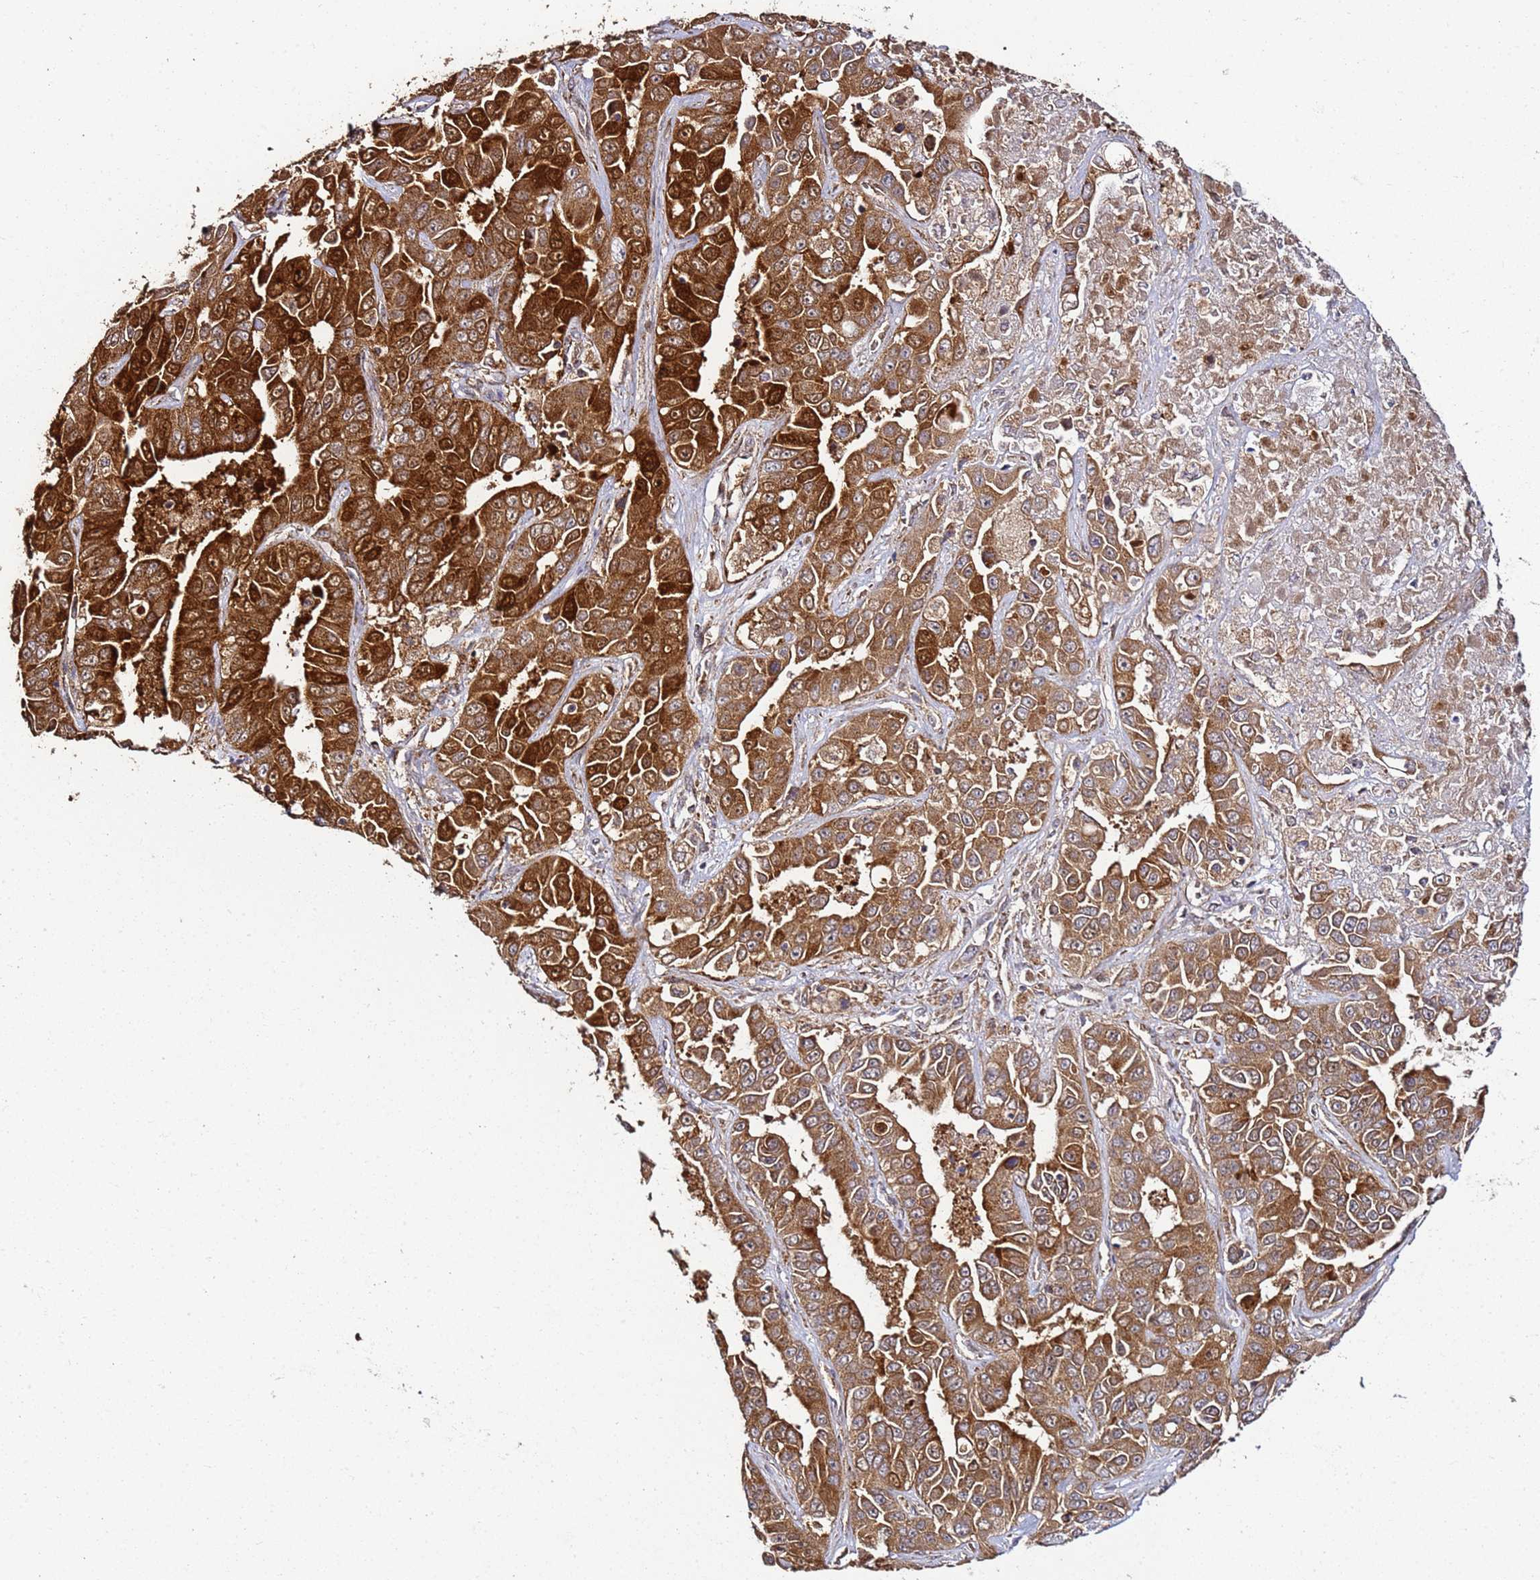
{"staining": {"intensity": "strong", "quantity": ">75%", "location": "cytoplasmic/membranous"}, "tissue": "liver cancer", "cell_type": "Tumor cells", "image_type": "cancer", "snomed": [{"axis": "morphology", "description": "Cholangiocarcinoma"}, {"axis": "topography", "description": "Liver"}], "caption": "A high amount of strong cytoplasmic/membranous staining is identified in about >75% of tumor cells in liver cancer tissue.", "gene": "TM2D2", "patient": {"sex": "female", "age": 52}}